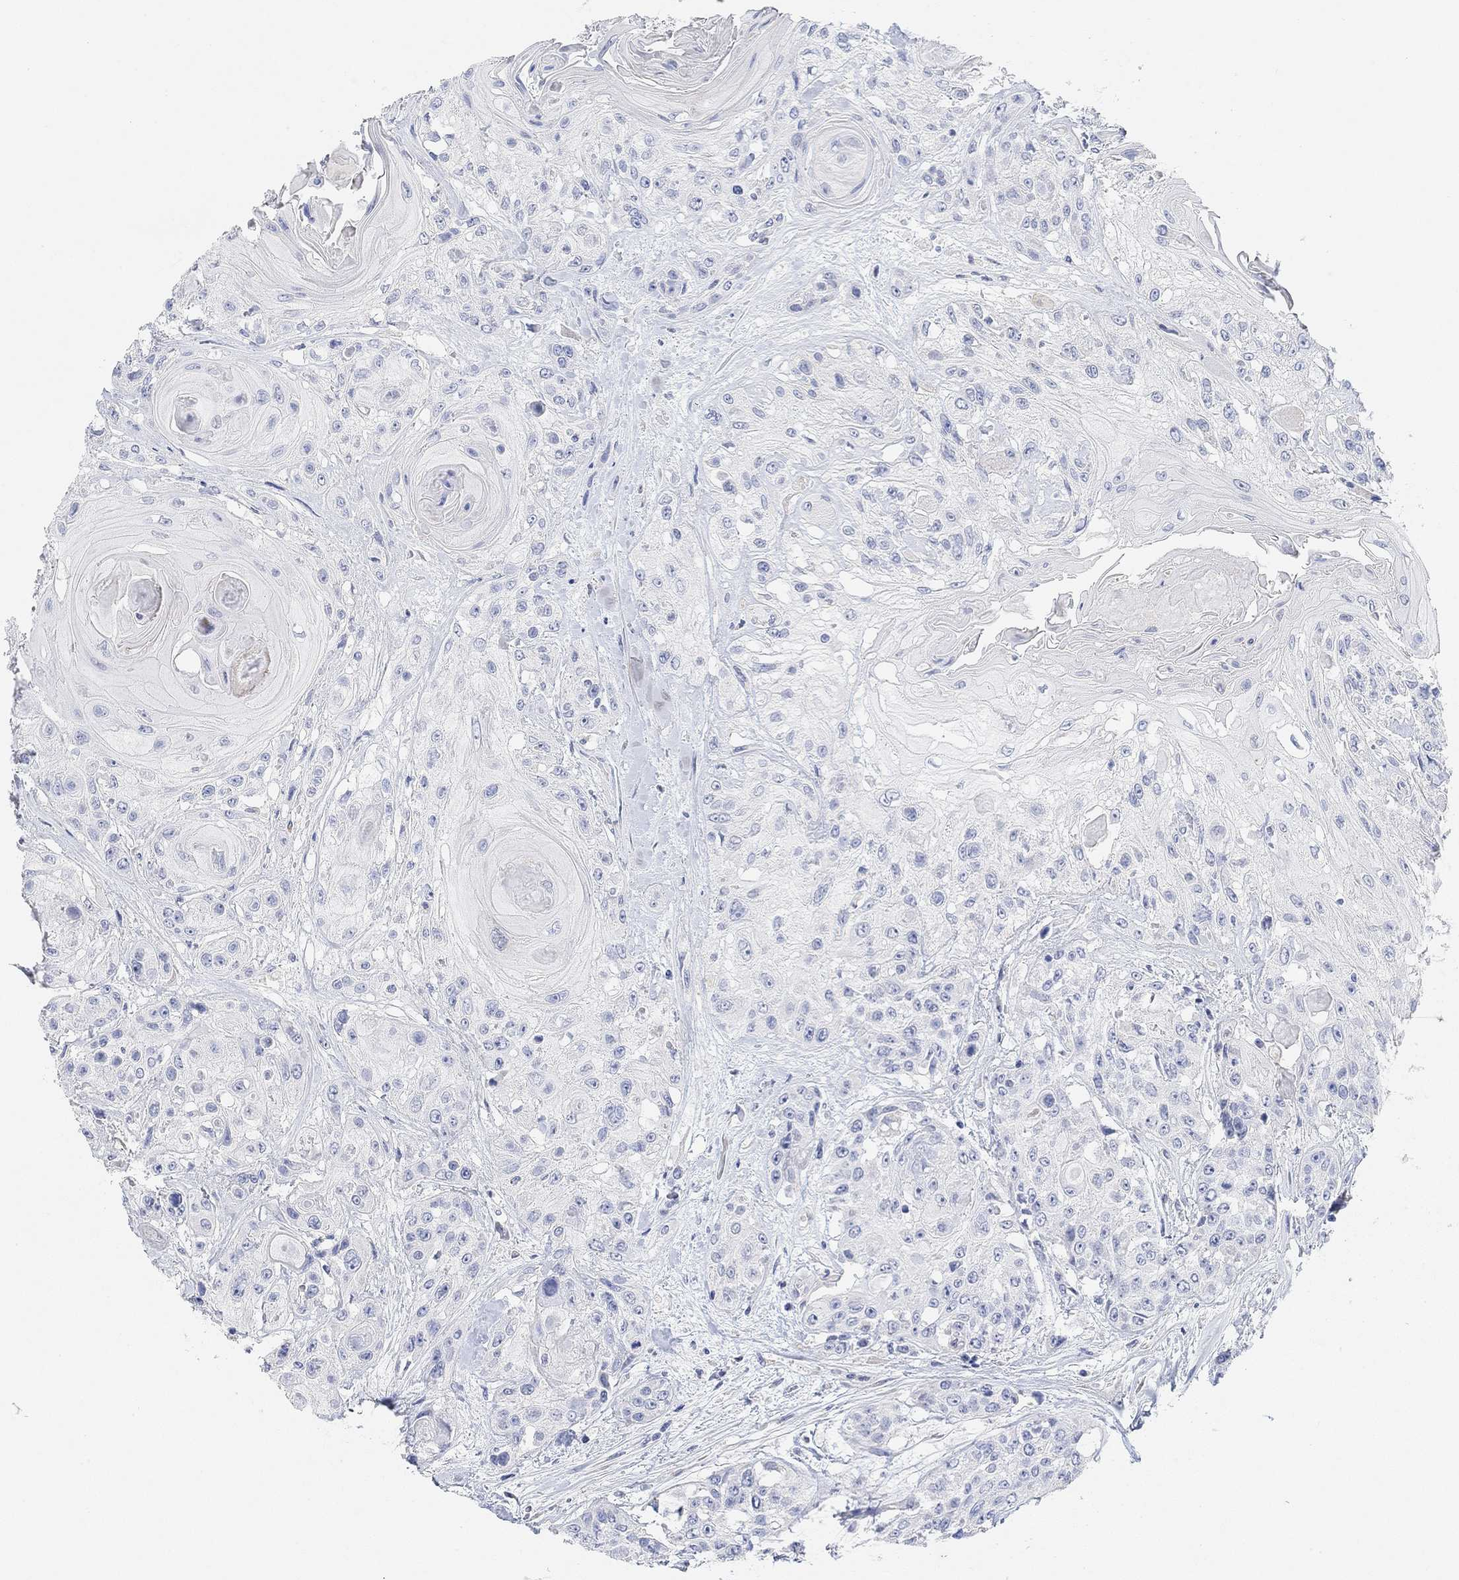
{"staining": {"intensity": "negative", "quantity": "none", "location": "none"}, "tissue": "head and neck cancer", "cell_type": "Tumor cells", "image_type": "cancer", "snomed": [{"axis": "morphology", "description": "Squamous cell carcinoma, NOS"}, {"axis": "topography", "description": "Head-Neck"}], "caption": "Tumor cells are negative for brown protein staining in head and neck cancer.", "gene": "VAT1L", "patient": {"sex": "female", "age": 59}}